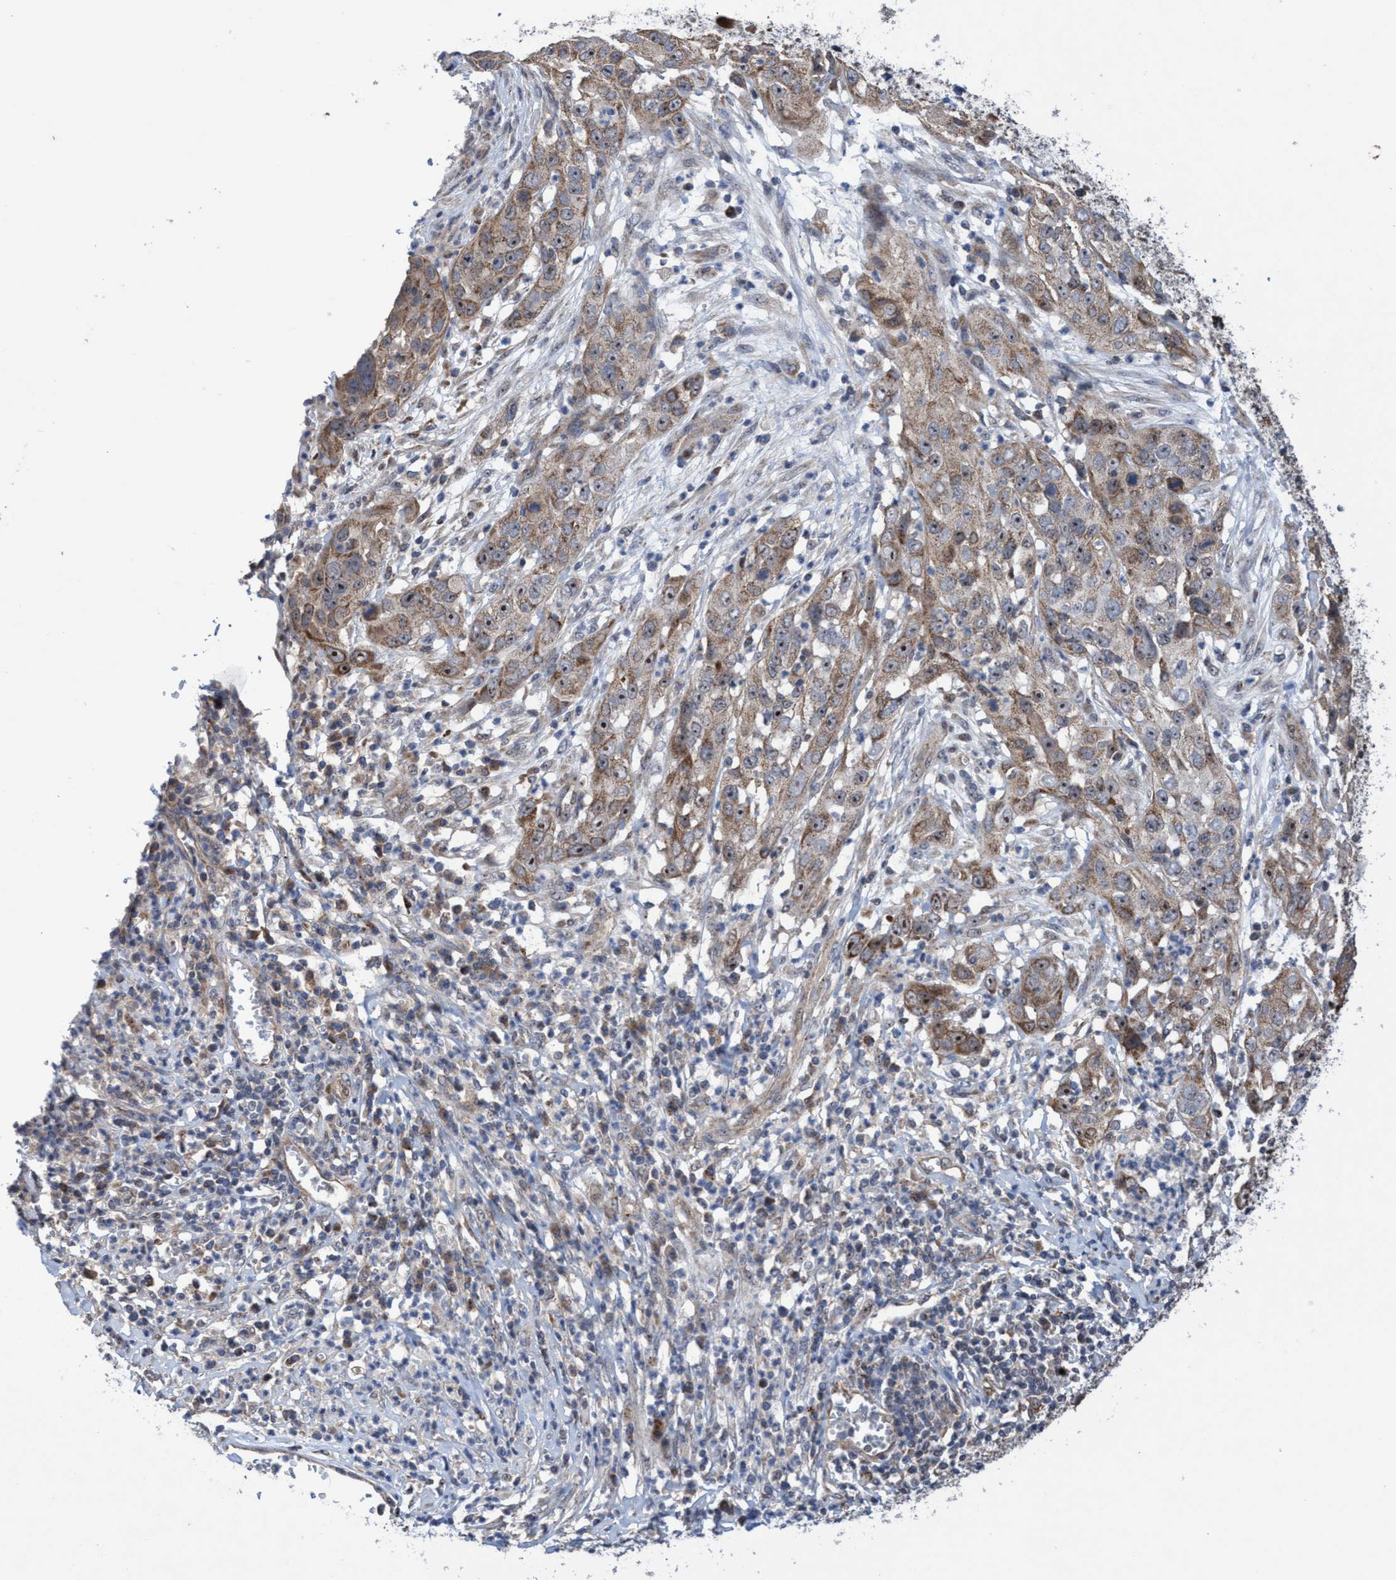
{"staining": {"intensity": "strong", "quantity": ">75%", "location": "cytoplasmic/membranous,nuclear"}, "tissue": "cervical cancer", "cell_type": "Tumor cells", "image_type": "cancer", "snomed": [{"axis": "morphology", "description": "Squamous cell carcinoma, NOS"}, {"axis": "topography", "description": "Cervix"}], "caption": "Protein expression analysis of human squamous cell carcinoma (cervical) reveals strong cytoplasmic/membranous and nuclear expression in about >75% of tumor cells.", "gene": "P2RY14", "patient": {"sex": "female", "age": 32}}